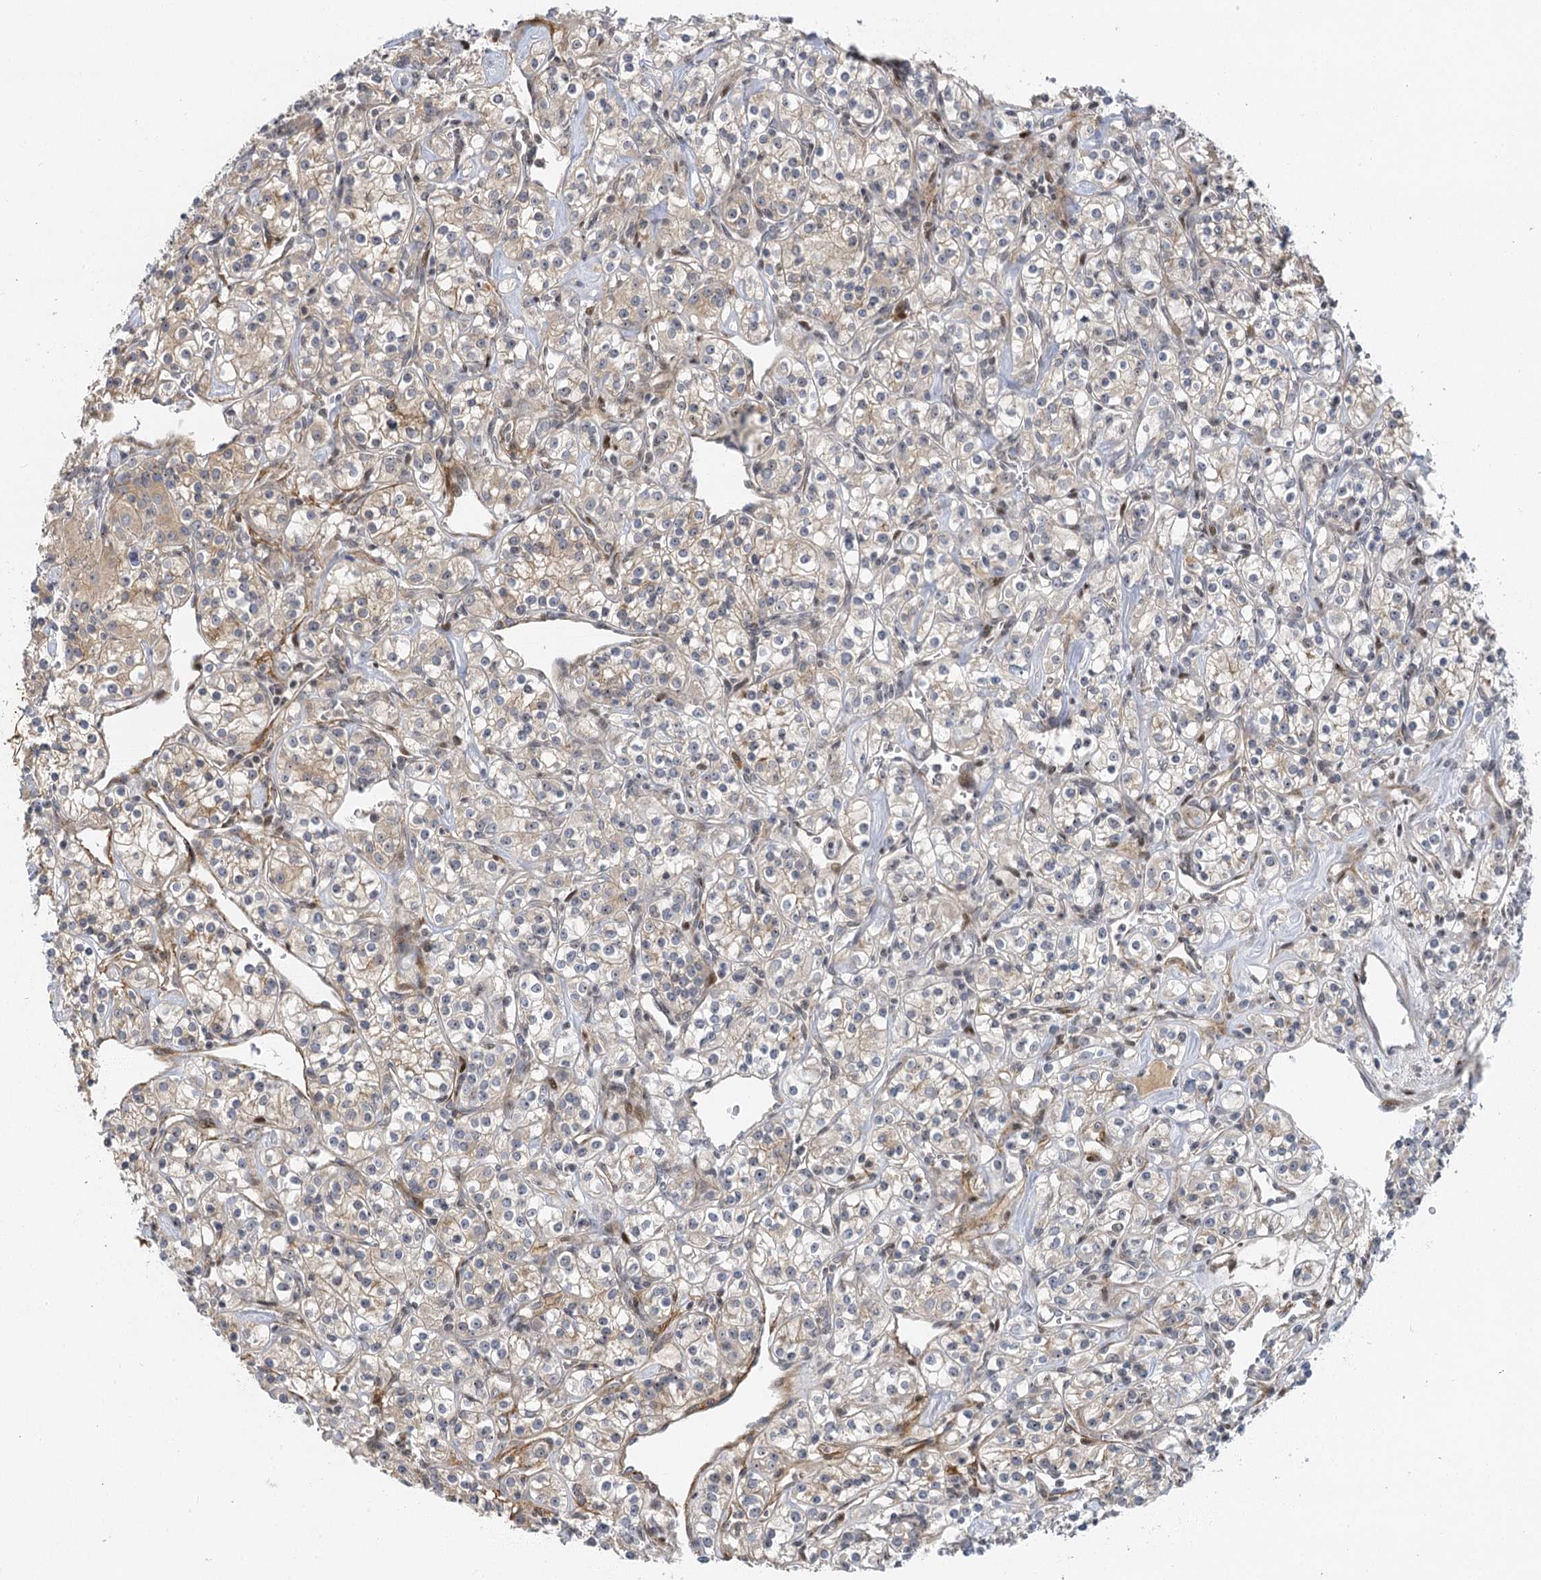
{"staining": {"intensity": "weak", "quantity": "<25%", "location": "cytoplasmic/membranous"}, "tissue": "renal cancer", "cell_type": "Tumor cells", "image_type": "cancer", "snomed": [{"axis": "morphology", "description": "Adenocarcinoma, NOS"}, {"axis": "topography", "description": "Kidney"}], "caption": "A micrograph of human renal cancer (adenocarcinoma) is negative for staining in tumor cells.", "gene": "IL11RA", "patient": {"sex": "male", "age": 77}}